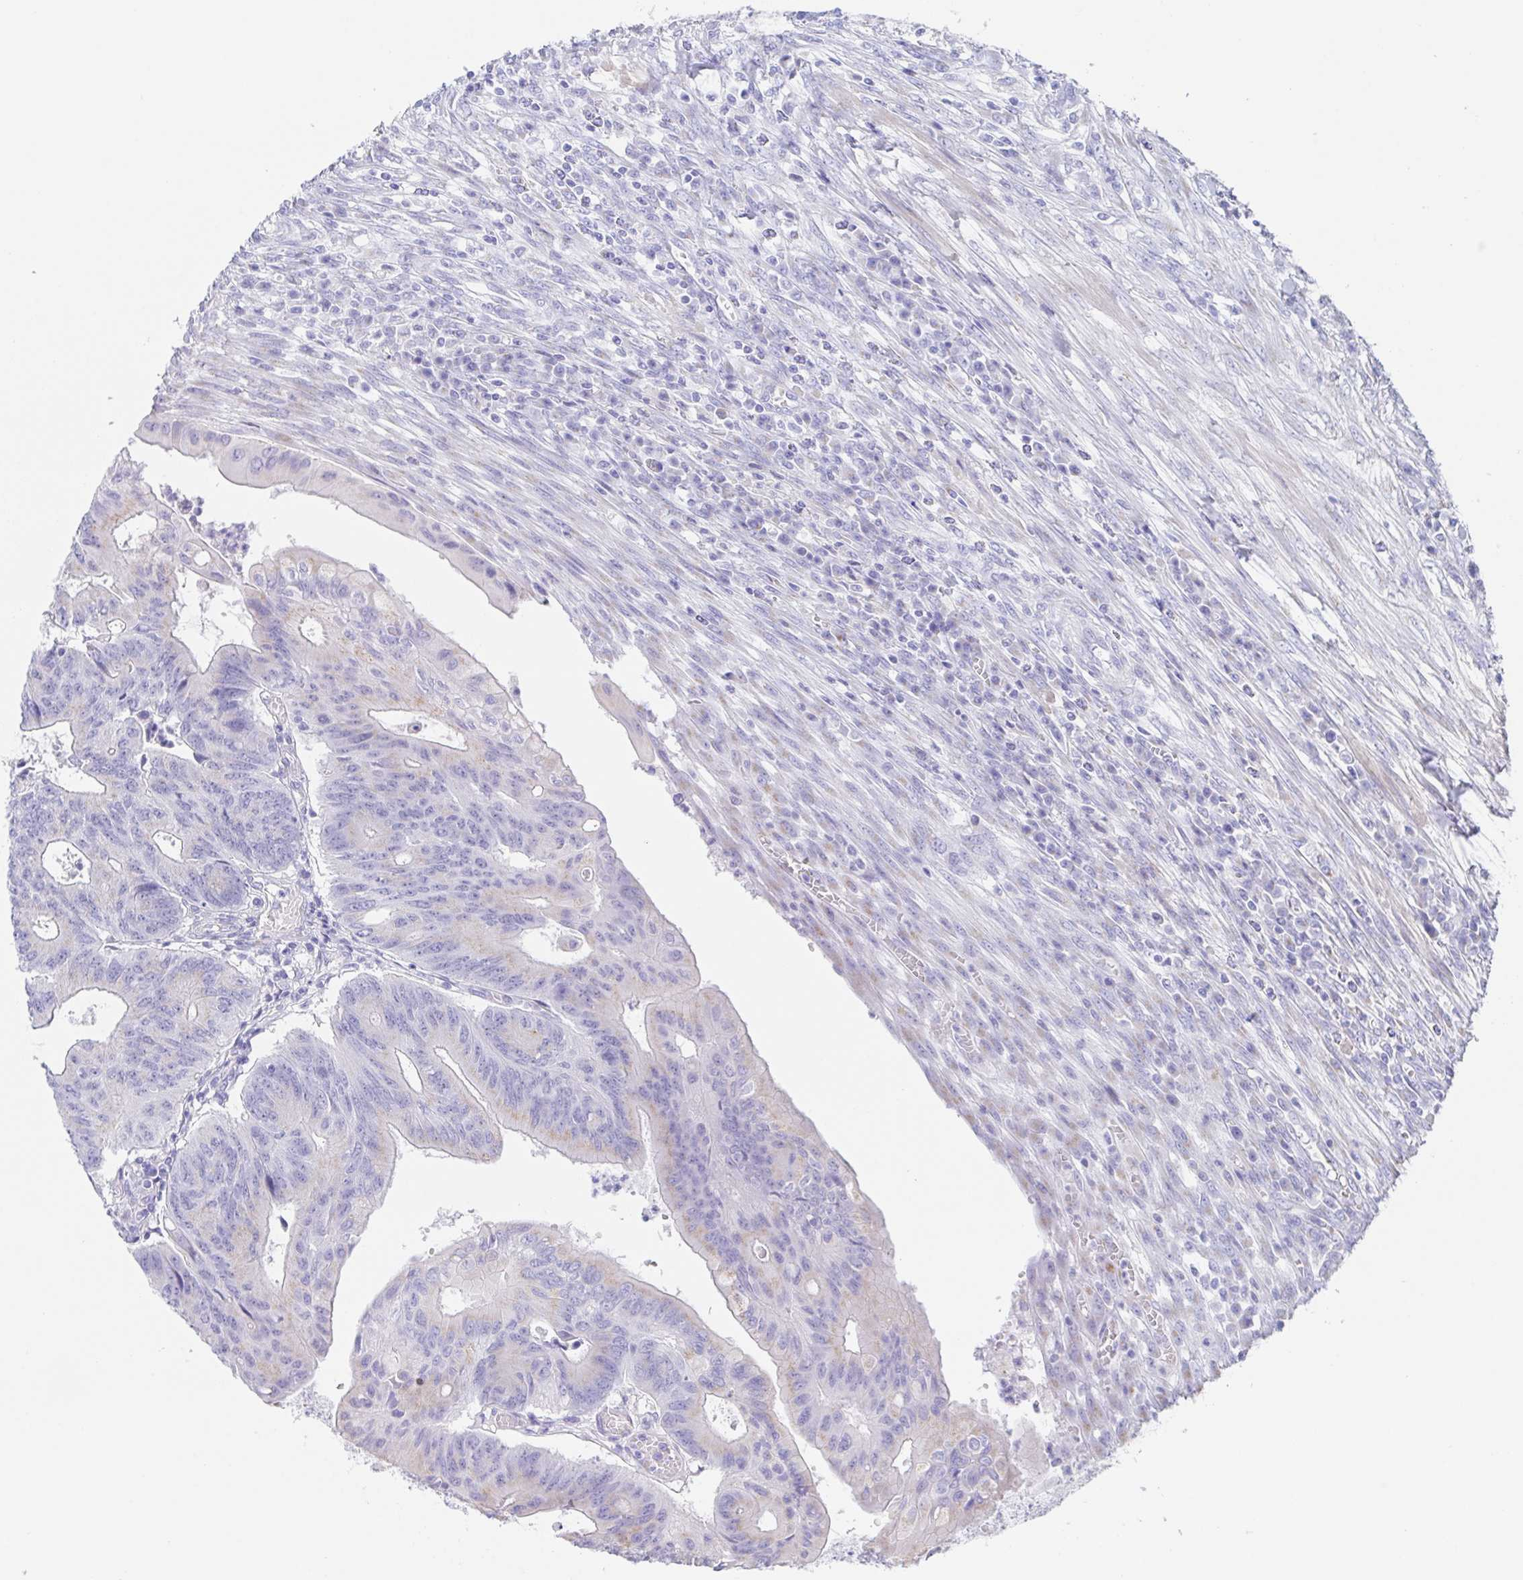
{"staining": {"intensity": "negative", "quantity": "none", "location": "none"}, "tissue": "colorectal cancer", "cell_type": "Tumor cells", "image_type": "cancer", "snomed": [{"axis": "morphology", "description": "Adenocarcinoma, NOS"}, {"axis": "topography", "description": "Colon"}], "caption": "Tumor cells are negative for brown protein staining in adenocarcinoma (colorectal). Brightfield microscopy of immunohistochemistry stained with DAB (3,3'-diaminobenzidine) (brown) and hematoxylin (blue), captured at high magnification.", "gene": "SCG3", "patient": {"sex": "male", "age": 65}}